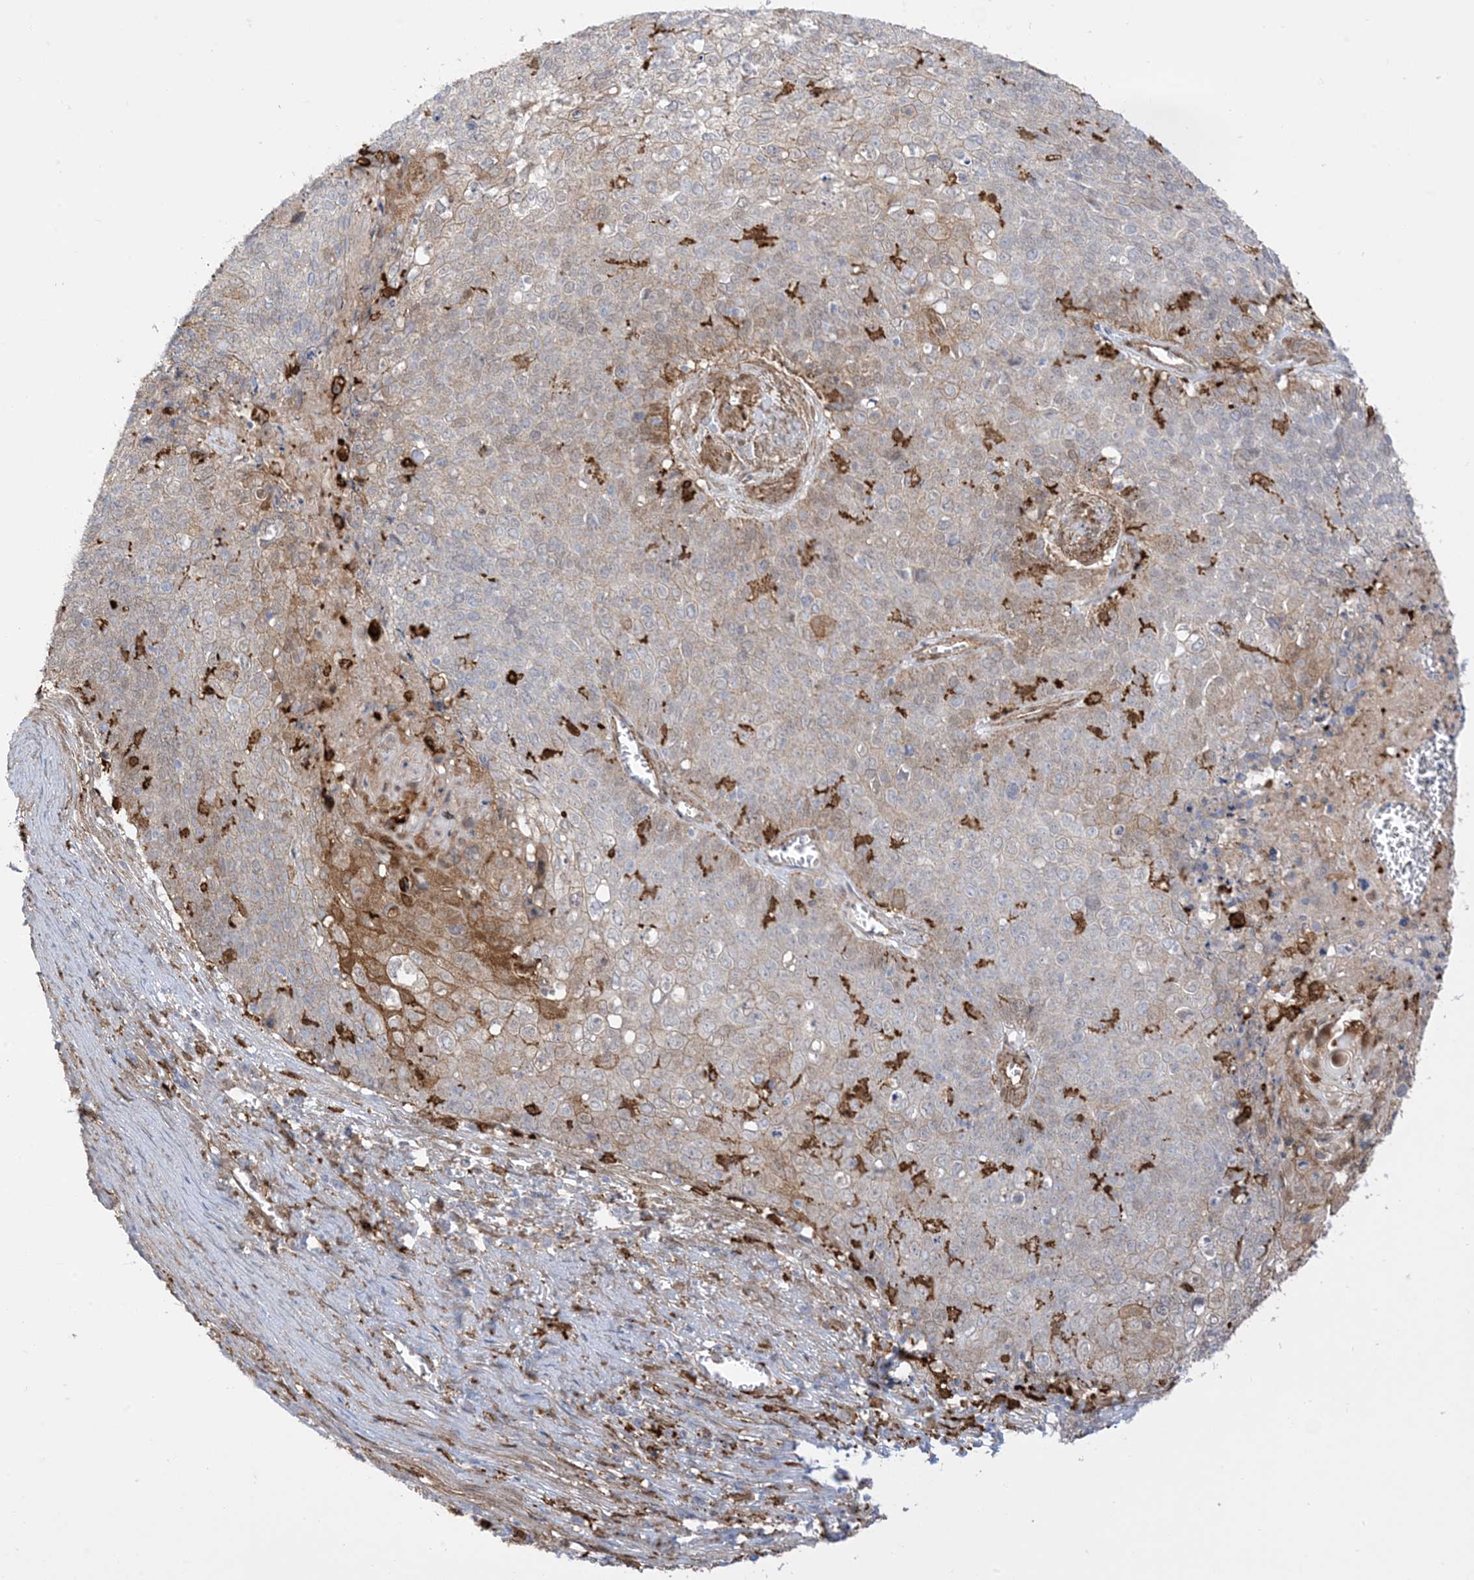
{"staining": {"intensity": "weak", "quantity": "25%-75%", "location": "cytoplasmic/membranous"}, "tissue": "cervical cancer", "cell_type": "Tumor cells", "image_type": "cancer", "snomed": [{"axis": "morphology", "description": "Squamous cell carcinoma, NOS"}, {"axis": "topography", "description": "Cervix"}], "caption": "This is a micrograph of immunohistochemistry (IHC) staining of squamous cell carcinoma (cervical), which shows weak expression in the cytoplasmic/membranous of tumor cells.", "gene": "GSN", "patient": {"sex": "female", "age": 39}}